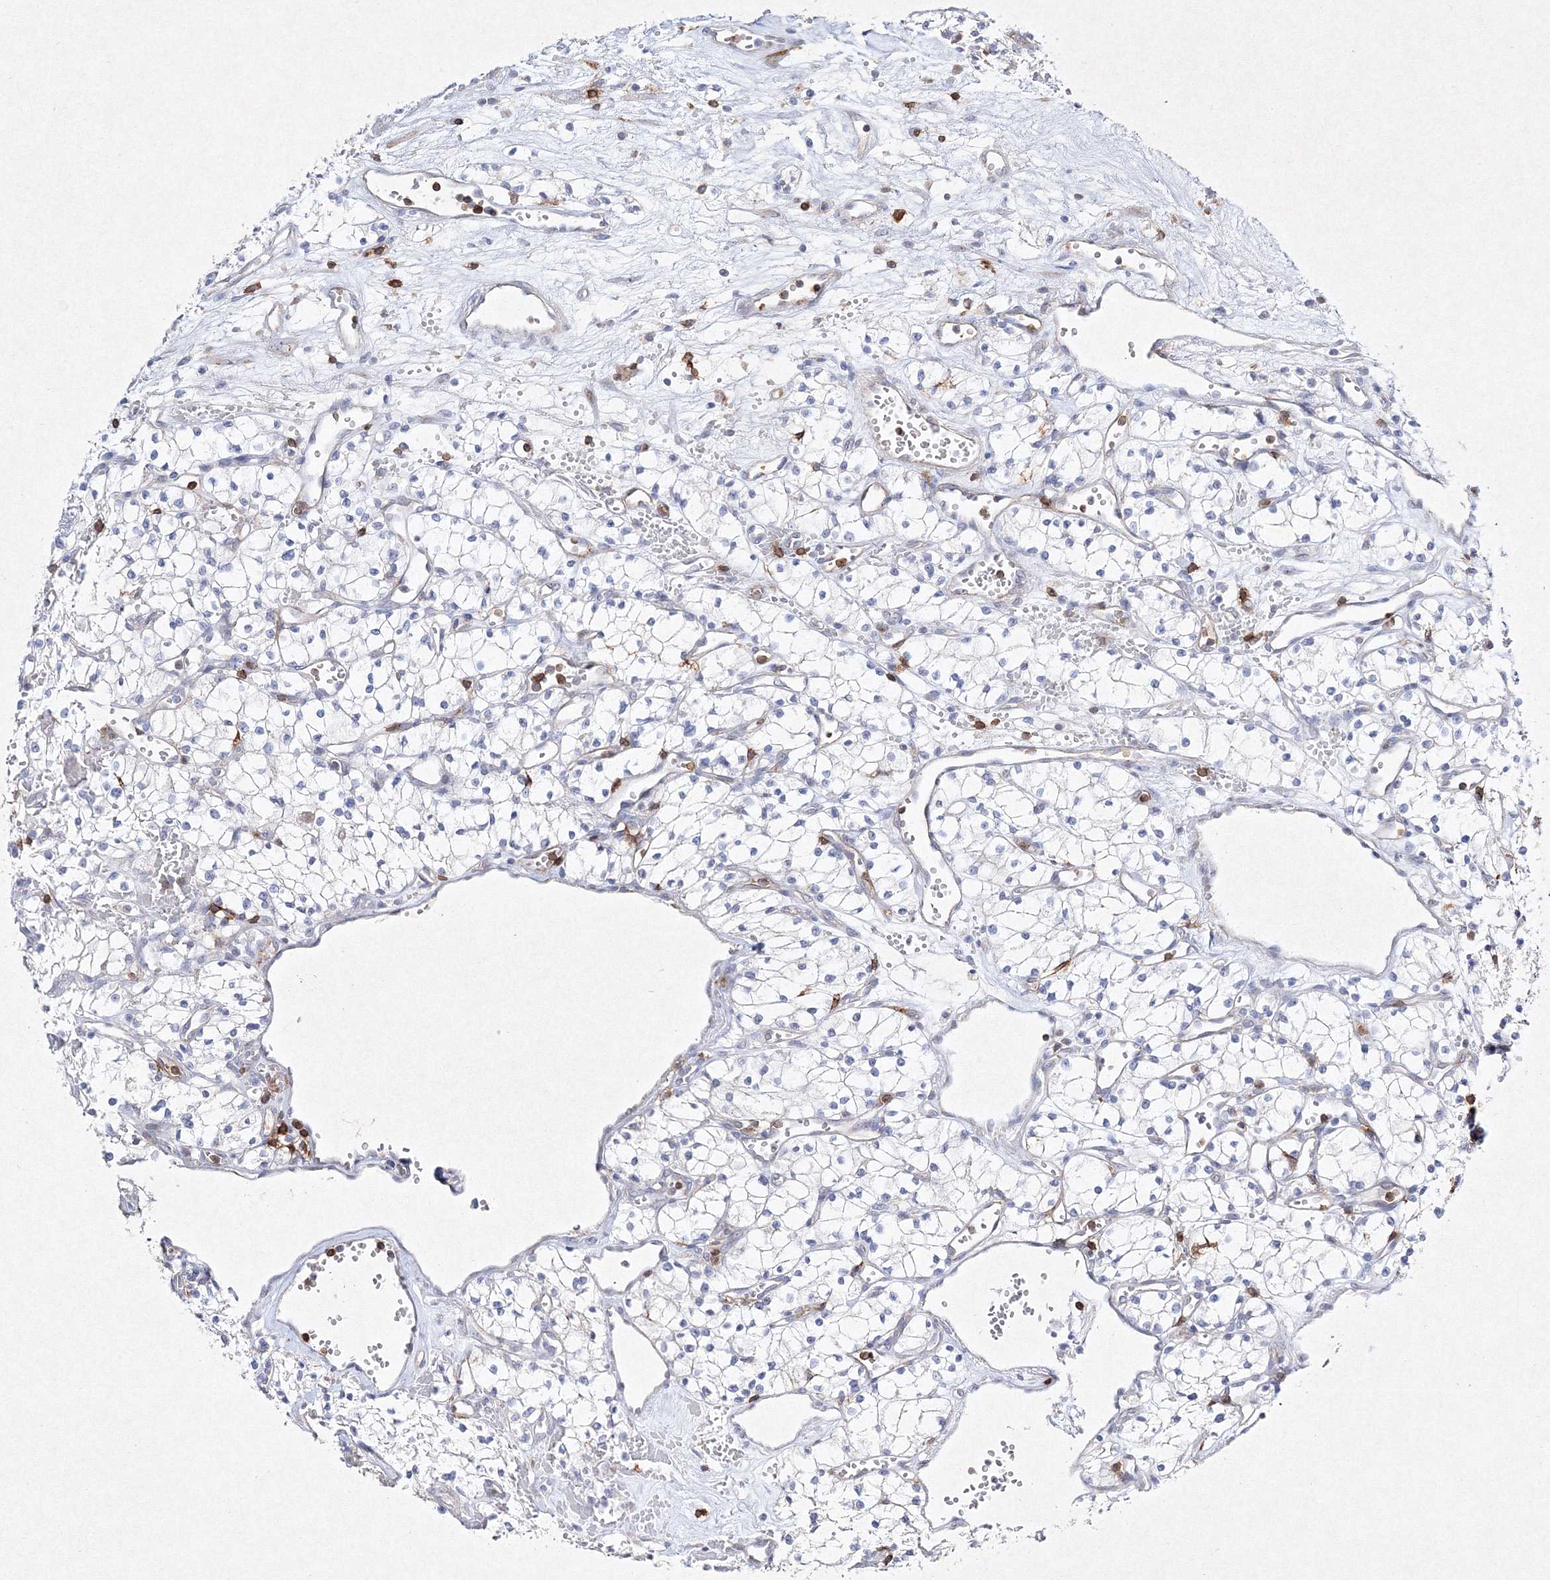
{"staining": {"intensity": "negative", "quantity": "none", "location": "none"}, "tissue": "renal cancer", "cell_type": "Tumor cells", "image_type": "cancer", "snomed": [{"axis": "morphology", "description": "Adenocarcinoma, NOS"}, {"axis": "topography", "description": "Kidney"}], "caption": "DAB immunohistochemical staining of human renal cancer (adenocarcinoma) shows no significant positivity in tumor cells.", "gene": "HCST", "patient": {"sex": "male", "age": 59}}